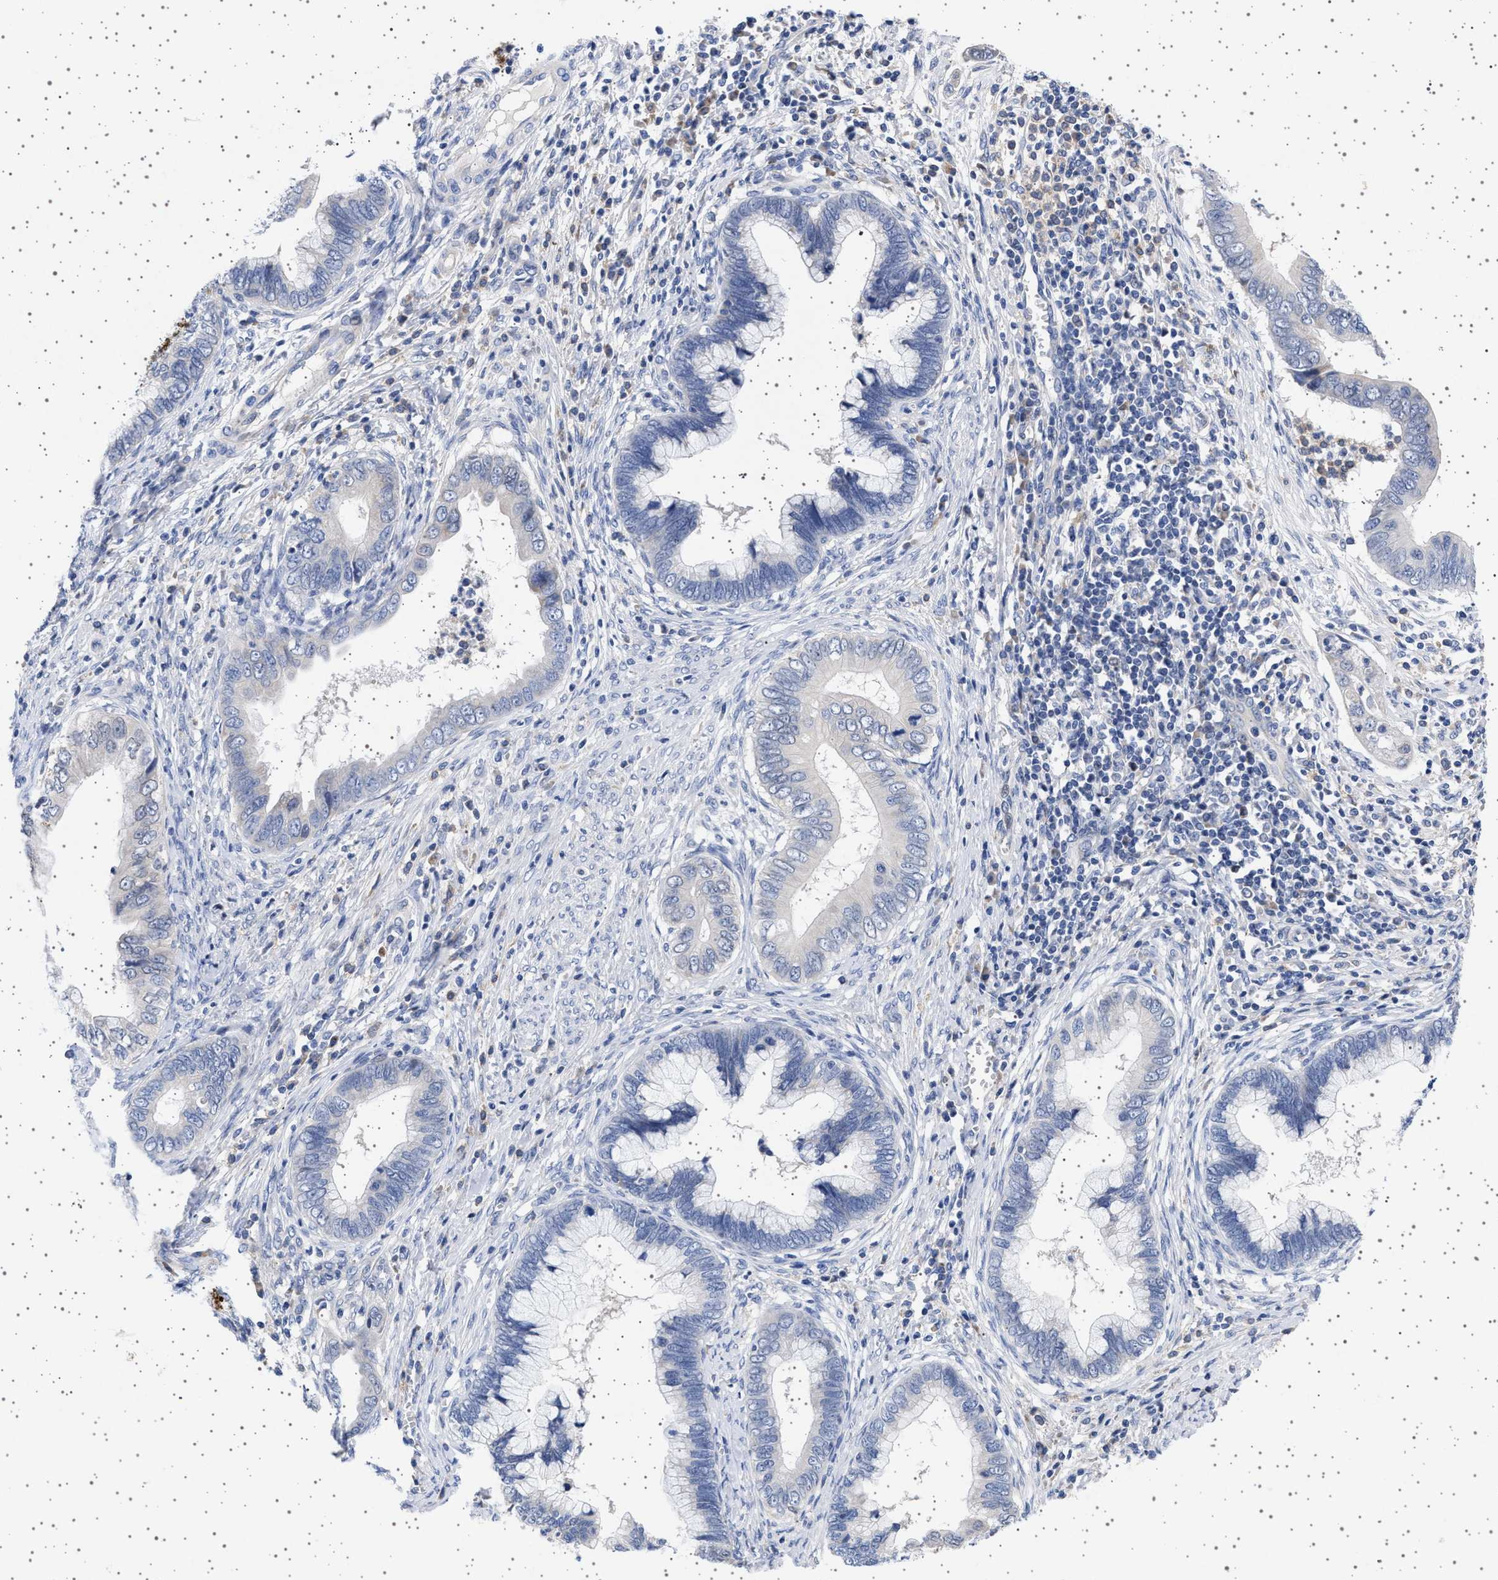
{"staining": {"intensity": "negative", "quantity": "none", "location": "none"}, "tissue": "cervical cancer", "cell_type": "Tumor cells", "image_type": "cancer", "snomed": [{"axis": "morphology", "description": "Adenocarcinoma, NOS"}, {"axis": "topography", "description": "Cervix"}], "caption": "Immunohistochemistry (IHC) image of human cervical cancer (adenocarcinoma) stained for a protein (brown), which displays no staining in tumor cells. Brightfield microscopy of immunohistochemistry stained with DAB (3,3'-diaminobenzidine) (brown) and hematoxylin (blue), captured at high magnification.", "gene": "TRMT10B", "patient": {"sex": "female", "age": 44}}